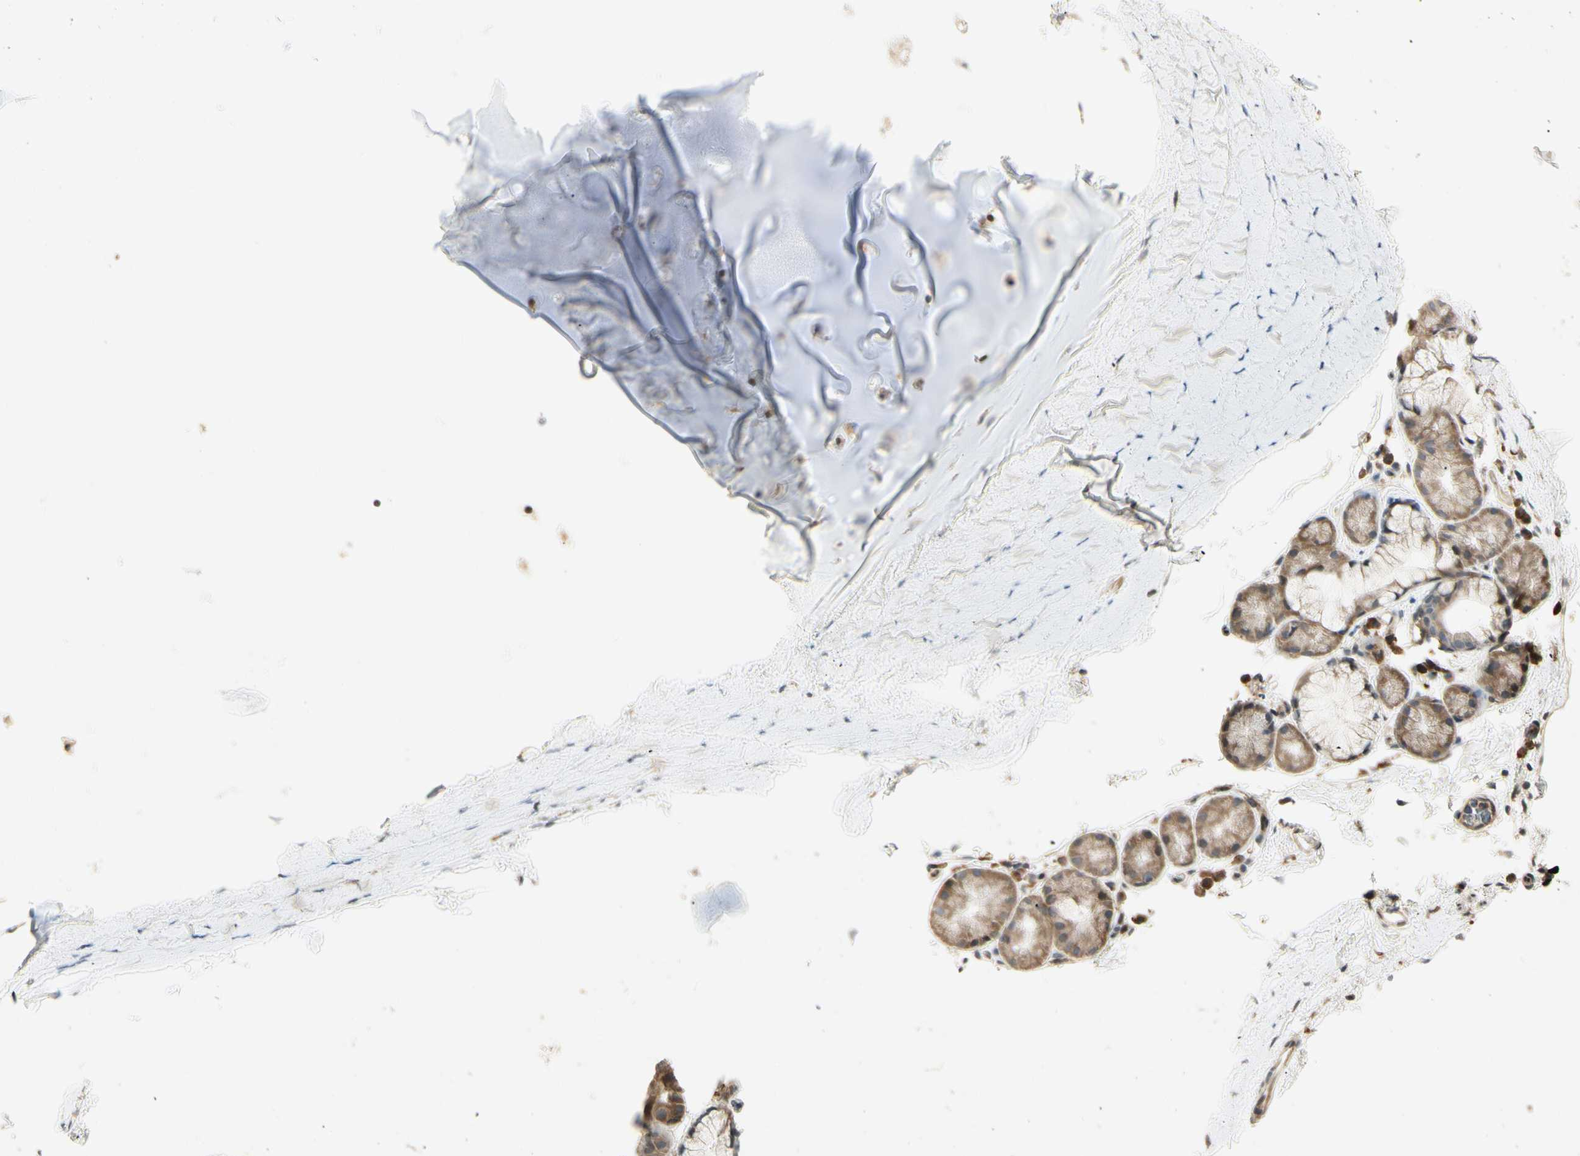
{"staining": {"intensity": "moderate", "quantity": ">75%", "location": "cytoplasmic/membranous"}, "tissue": "bronchus", "cell_type": "Respiratory epithelial cells", "image_type": "normal", "snomed": [{"axis": "morphology", "description": "Normal tissue, NOS"}, {"axis": "morphology", "description": "Malignant melanoma, Metastatic site"}, {"axis": "topography", "description": "Bronchus"}, {"axis": "topography", "description": "Lung"}], "caption": "The immunohistochemical stain highlights moderate cytoplasmic/membranous staining in respiratory epithelial cells of normal bronchus.", "gene": "FNDC3B", "patient": {"sex": "male", "age": 64}}